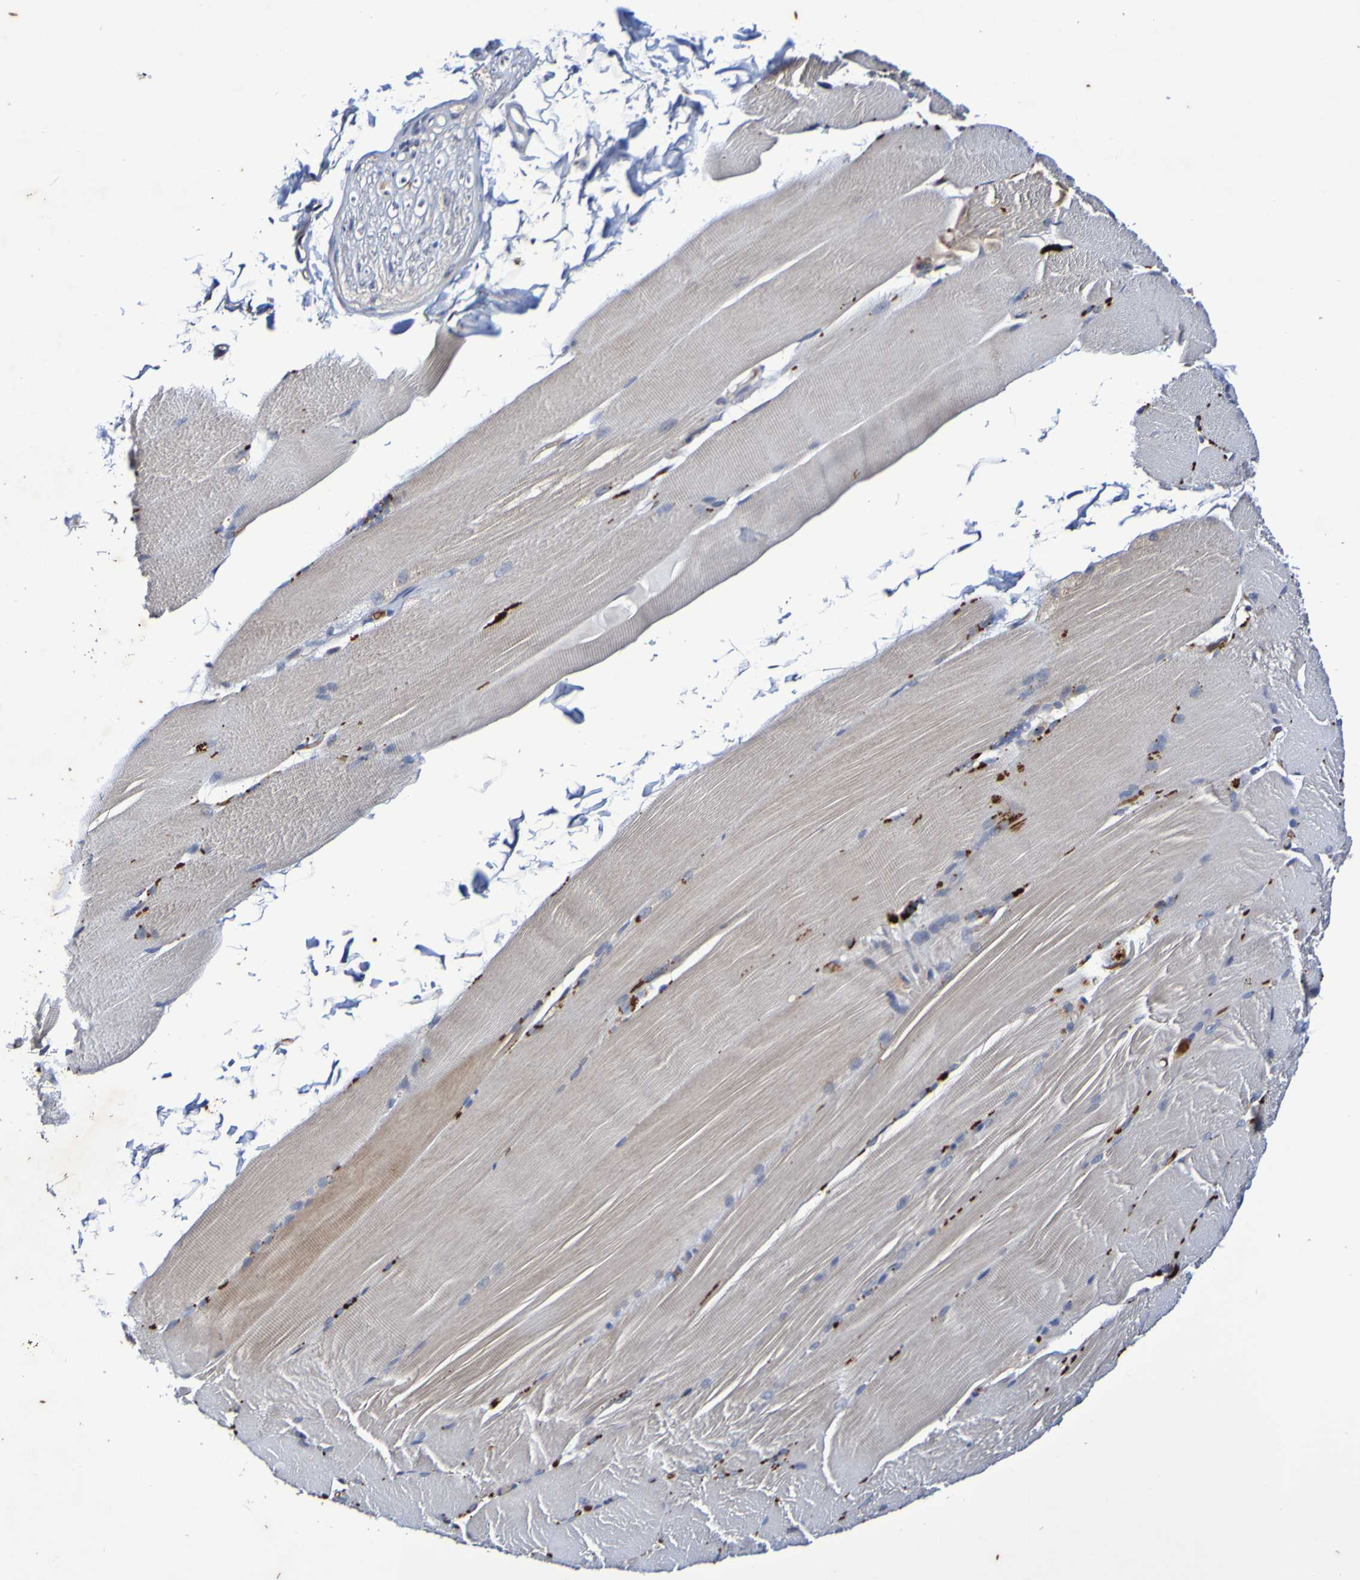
{"staining": {"intensity": "negative", "quantity": "none", "location": "none"}, "tissue": "skeletal muscle", "cell_type": "Myocytes", "image_type": "normal", "snomed": [{"axis": "morphology", "description": "Normal tissue, NOS"}, {"axis": "topography", "description": "Skin"}, {"axis": "topography", "description": "Skeletal muscle"}], "caption": "High magnification brightfield microscopy of benign skeletal muscle stained with DAB (3,3'-diaminobenzidine) (brown) and counterstained with hematoxylin (blue): myocytes show no significant positivity.", "gene": "PTP4A2", "patient": {"sex": "male", "age": 83}}